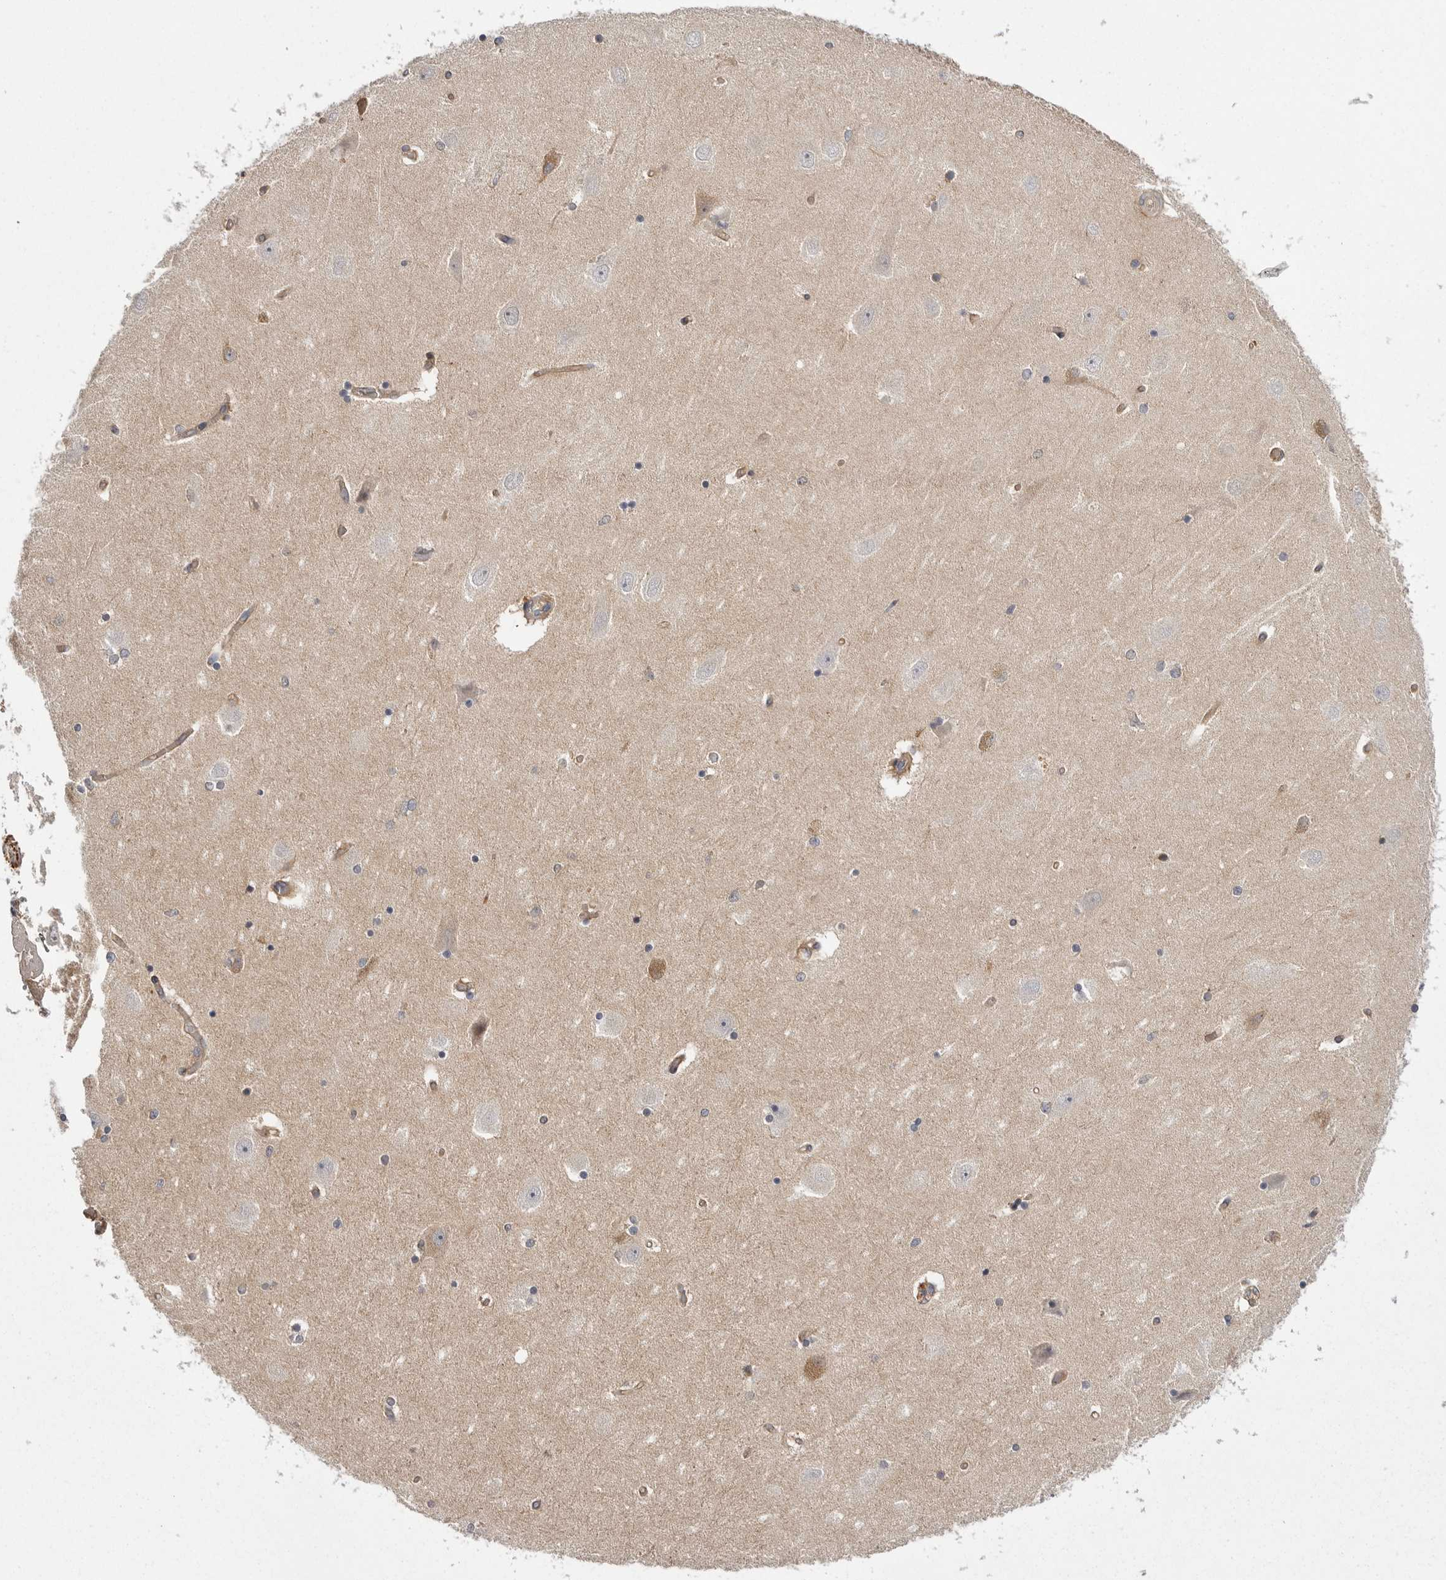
{"staining": {"intensity": "moderate", "quantity": "<25%", "location": "cytoplasmic/membranous,nuclear"}, "tissue": "hippocampus", "cell_type": "Glial cells", "image_type": "normal", "snomed": [{"axis": "morphology", "description": "Normal tissue, NOS"}, {"axis": "topography", "description": "Hippocampus"}], "caption": "Immunohistochemistry of normal hippocampus displays low levels of moderate cytoplasmic/membranous,nuclear positivity in about <25% of glial cells.", "gene": "OSBPL9", "patient": {"sex": "female", "age": 54}}